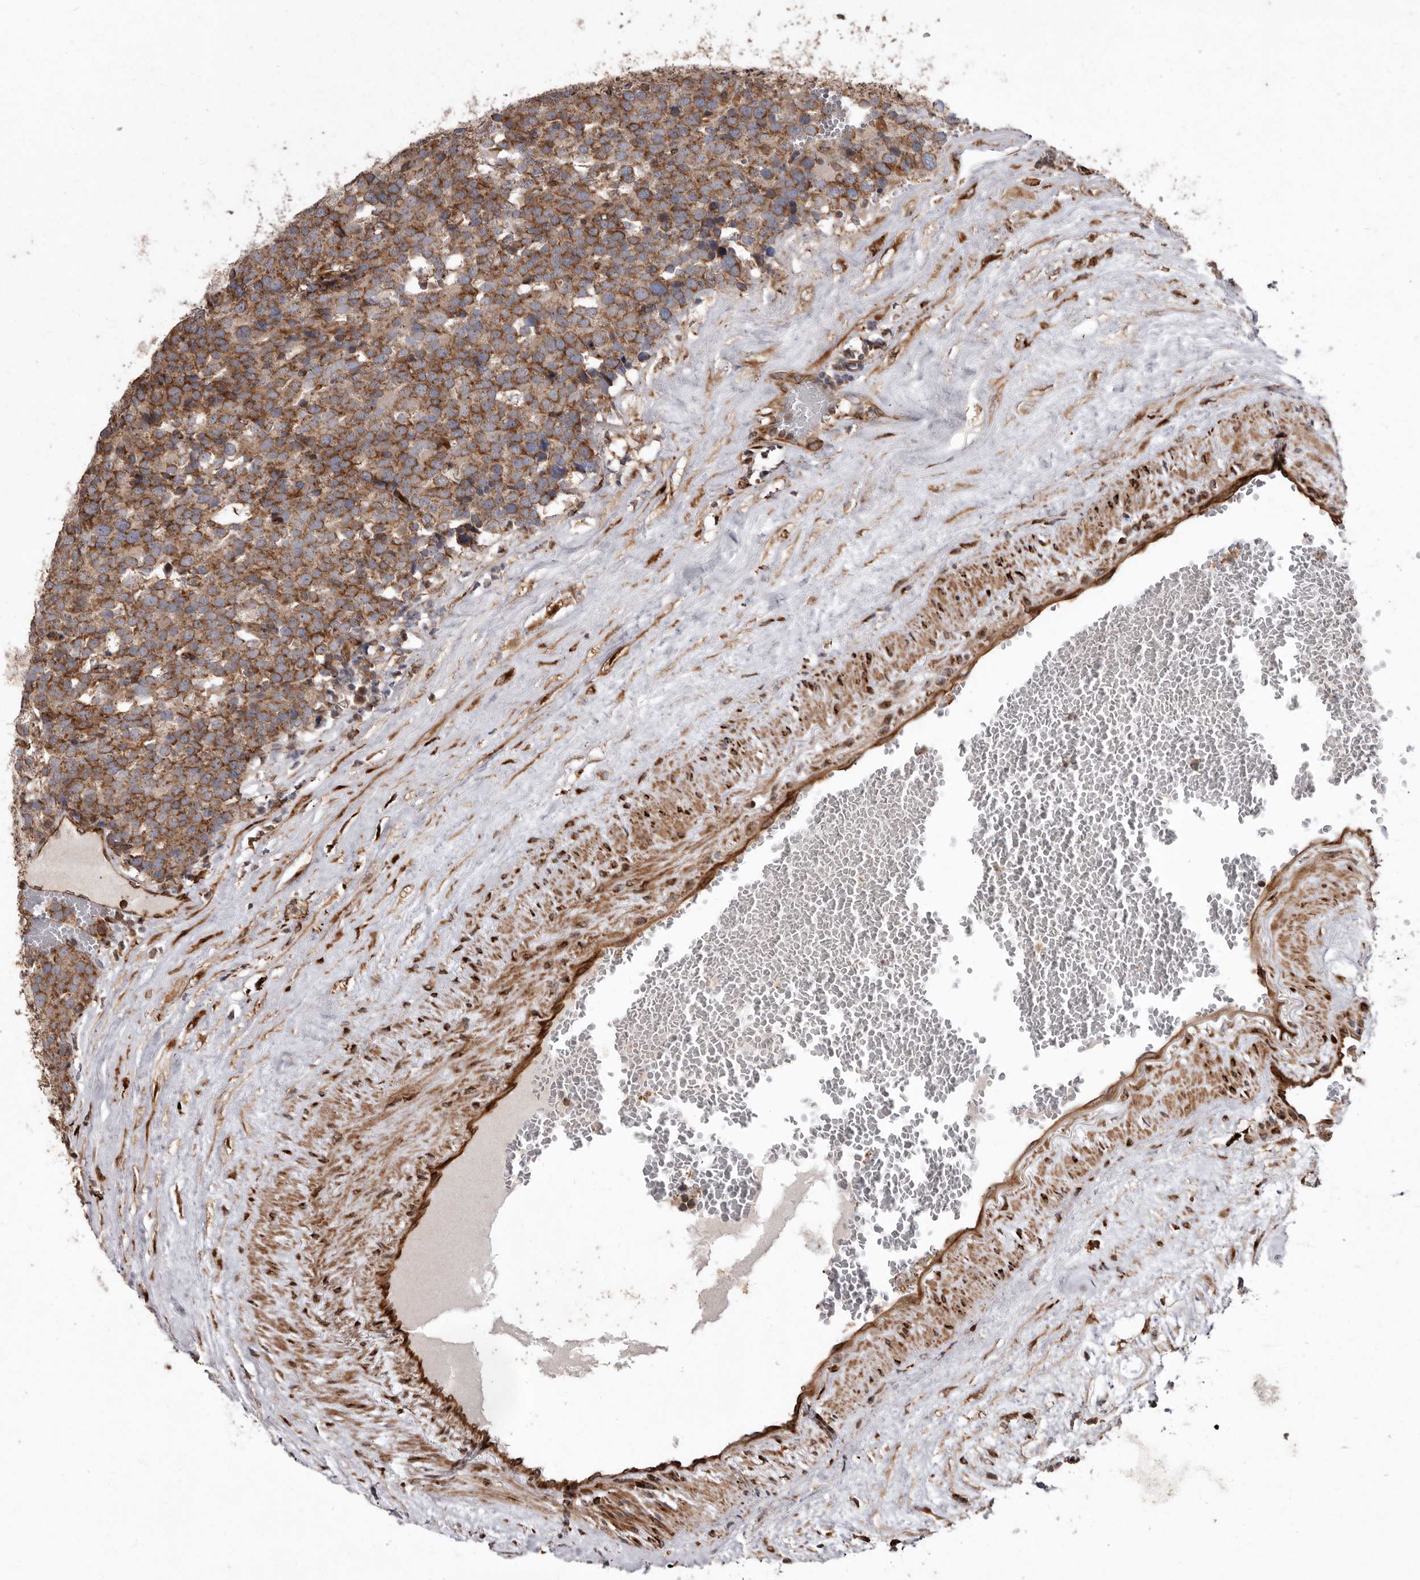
{"staining": {"intensity": "moderate", "quantity": ">75%", "location": "cytoplasmic/membranous"}, "tissue": "testis cancer", "cell_type": "Tumor cells", "image_type": "cancer", "snomed": [{"axis": "morphology", "description": "Seminoma, NOS"}, {"axis": "topography", "description": "Testis"}], "caption": "Immunohistochemical staining of testis seminoma shows medium levels of moderate cytoplasmic/membranous protein expression in approximately >75% of tumor cells.", "gene": "FLAD1", "patient": {"sex": "male", "age": 71}}